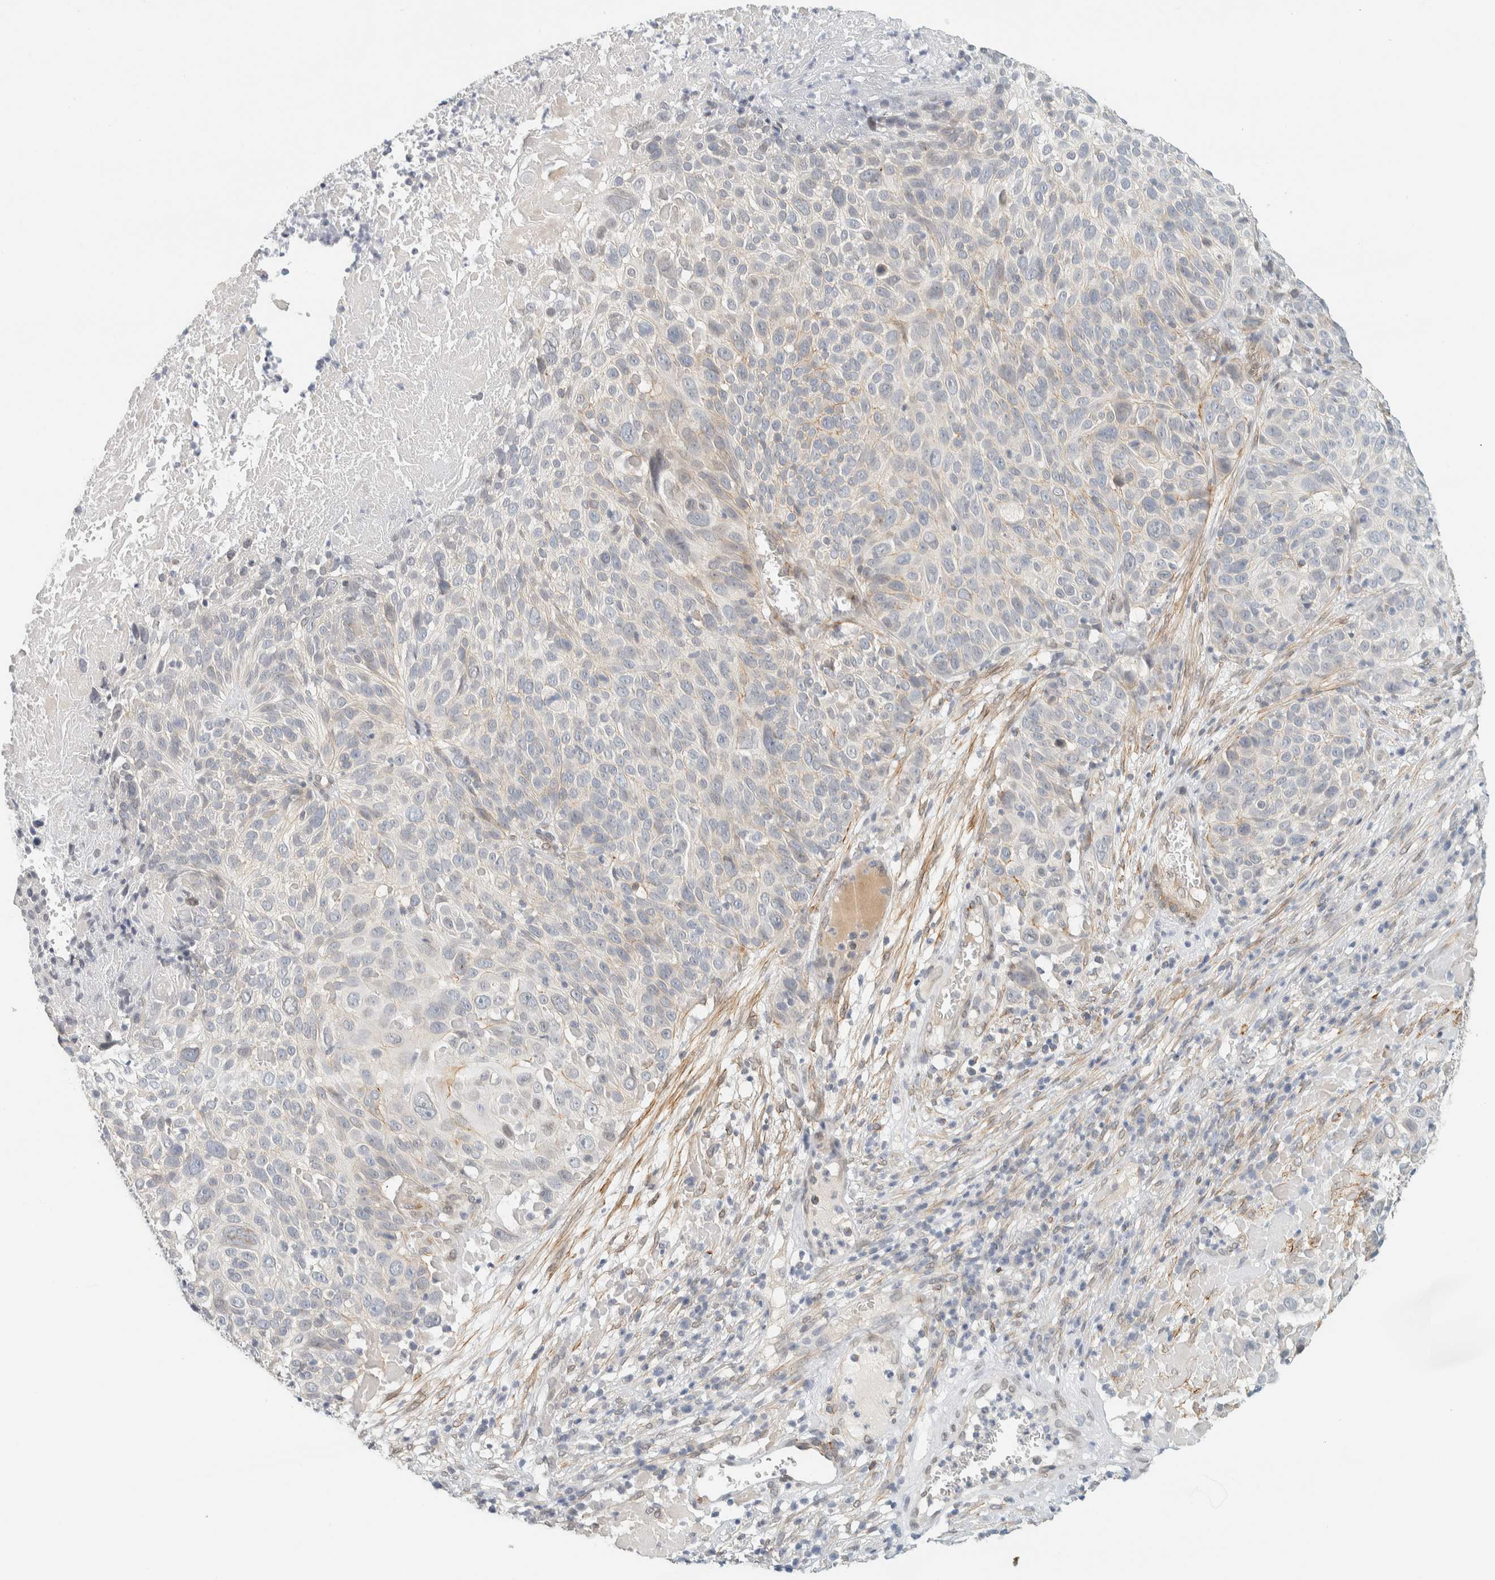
{"staining": {"intensity": "weak", "quantity": "<25%", "location": "cytoplasmic/membranous"}, "tissue": "cervical cancer", "cell_type": "Tumor cells", "image_type": "cancer", "snomed": [{"axis": "morphology", "description": "Squamous cell carcinoma, NOS"}, {"axis": "topography", "description": "Cervix"}], "caption": "This is an IHC micrograph of cervical squamous cell carcinoma. There is no staining in tumor cells.", "gene": "C1QTNF12", "patient": {"sex": "female", "age": 74}}